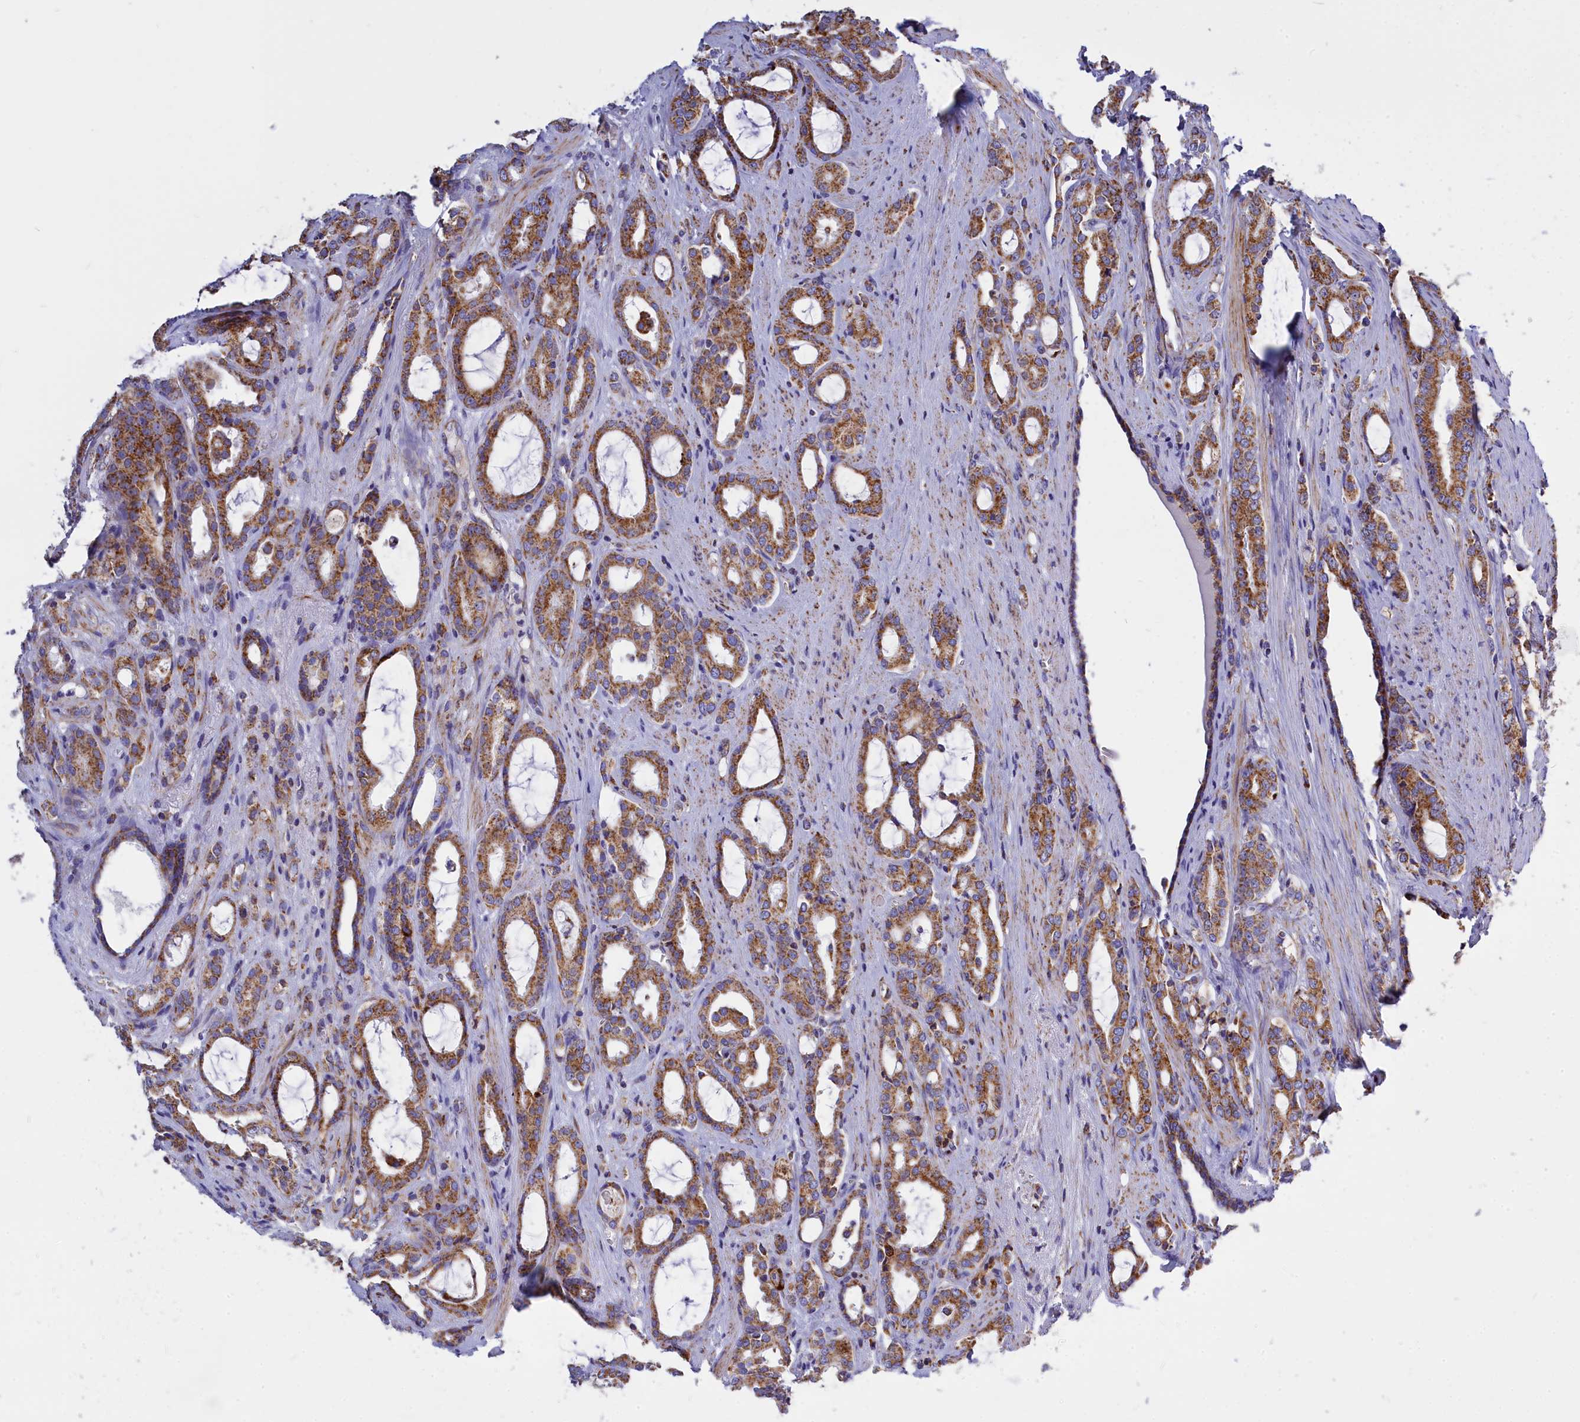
{"staining": {"intensity": "moderate", "quantity": ">75%", "location": "cytoplasmic/membranous"}, "tissue": "prostate cancer", "cell_type": "Tumor cells", "image_type": "cancer", "snomed": [{"axis": "morphology", "description": "Adenocarcinoma, High grade"}, {"axis": "topography", "description": "Prostate"}], "caption": "A medium amount of moderate cytoplasmic/membranous staining is present in about >75% of tumor cells in prostate cancer tissue.", "gene": "VDAC2", "patient": {"sex": "male", "age": 72}}